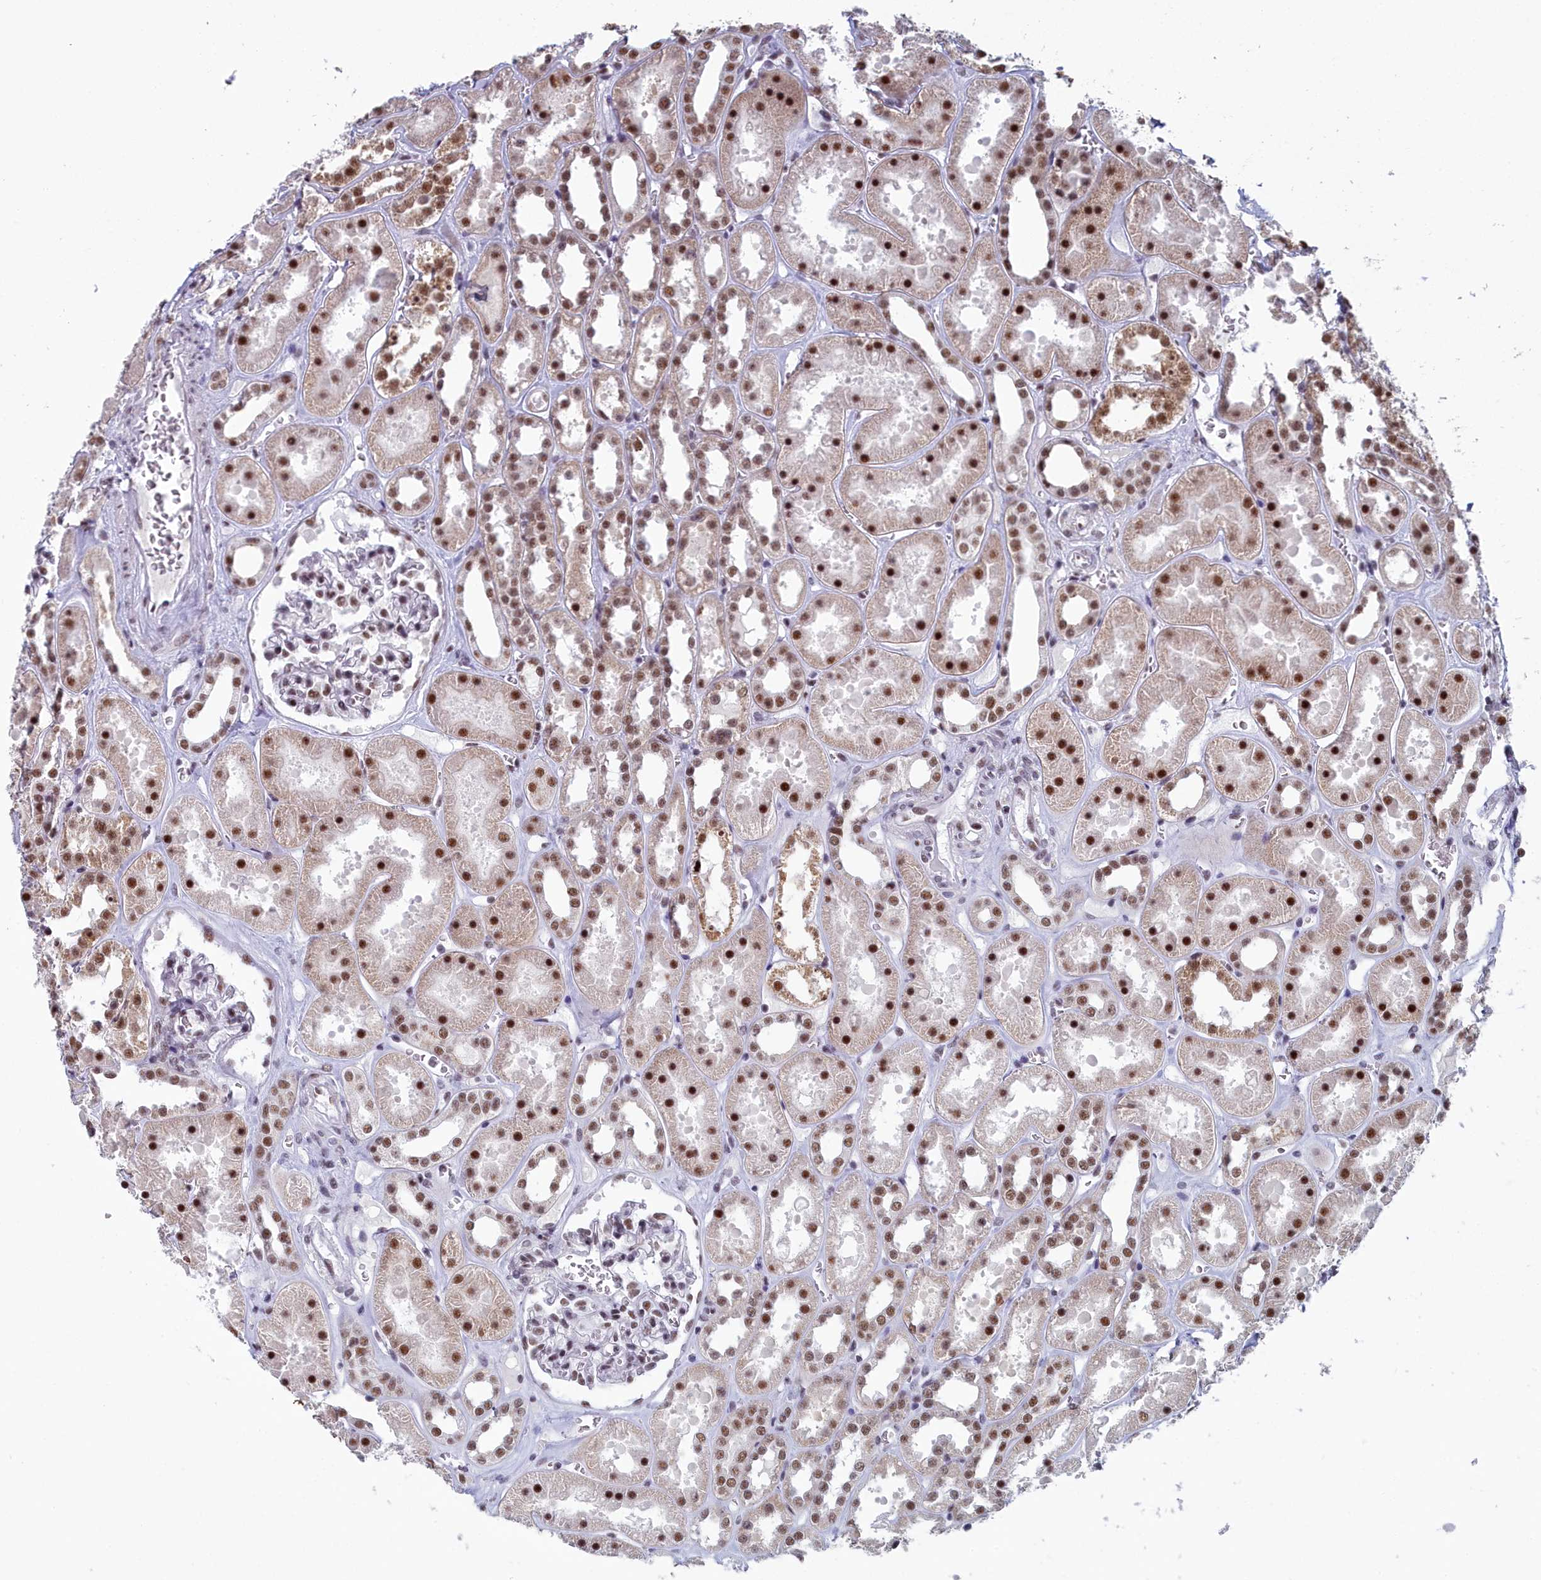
{"staining": {"intensity": "moderate", "quantity": ">75%", "location": "nuclear"}, "tissue": "kidney", "cell_type": "Cells in glomeruli", "image_type": "normal", "snomed": [{"axis": "morphology", "description": "Normal tissue, NOS"}, {"axis": "topography", "description": "Kidney"}], "caption": "This histopathology image displays IHC staining of normal human kidney, with medium moderate nuclear staining in approximately >75% of cells in glomeruli.", "gene": "SF3B3", "patient": {"sex": "female", "age": 41}}